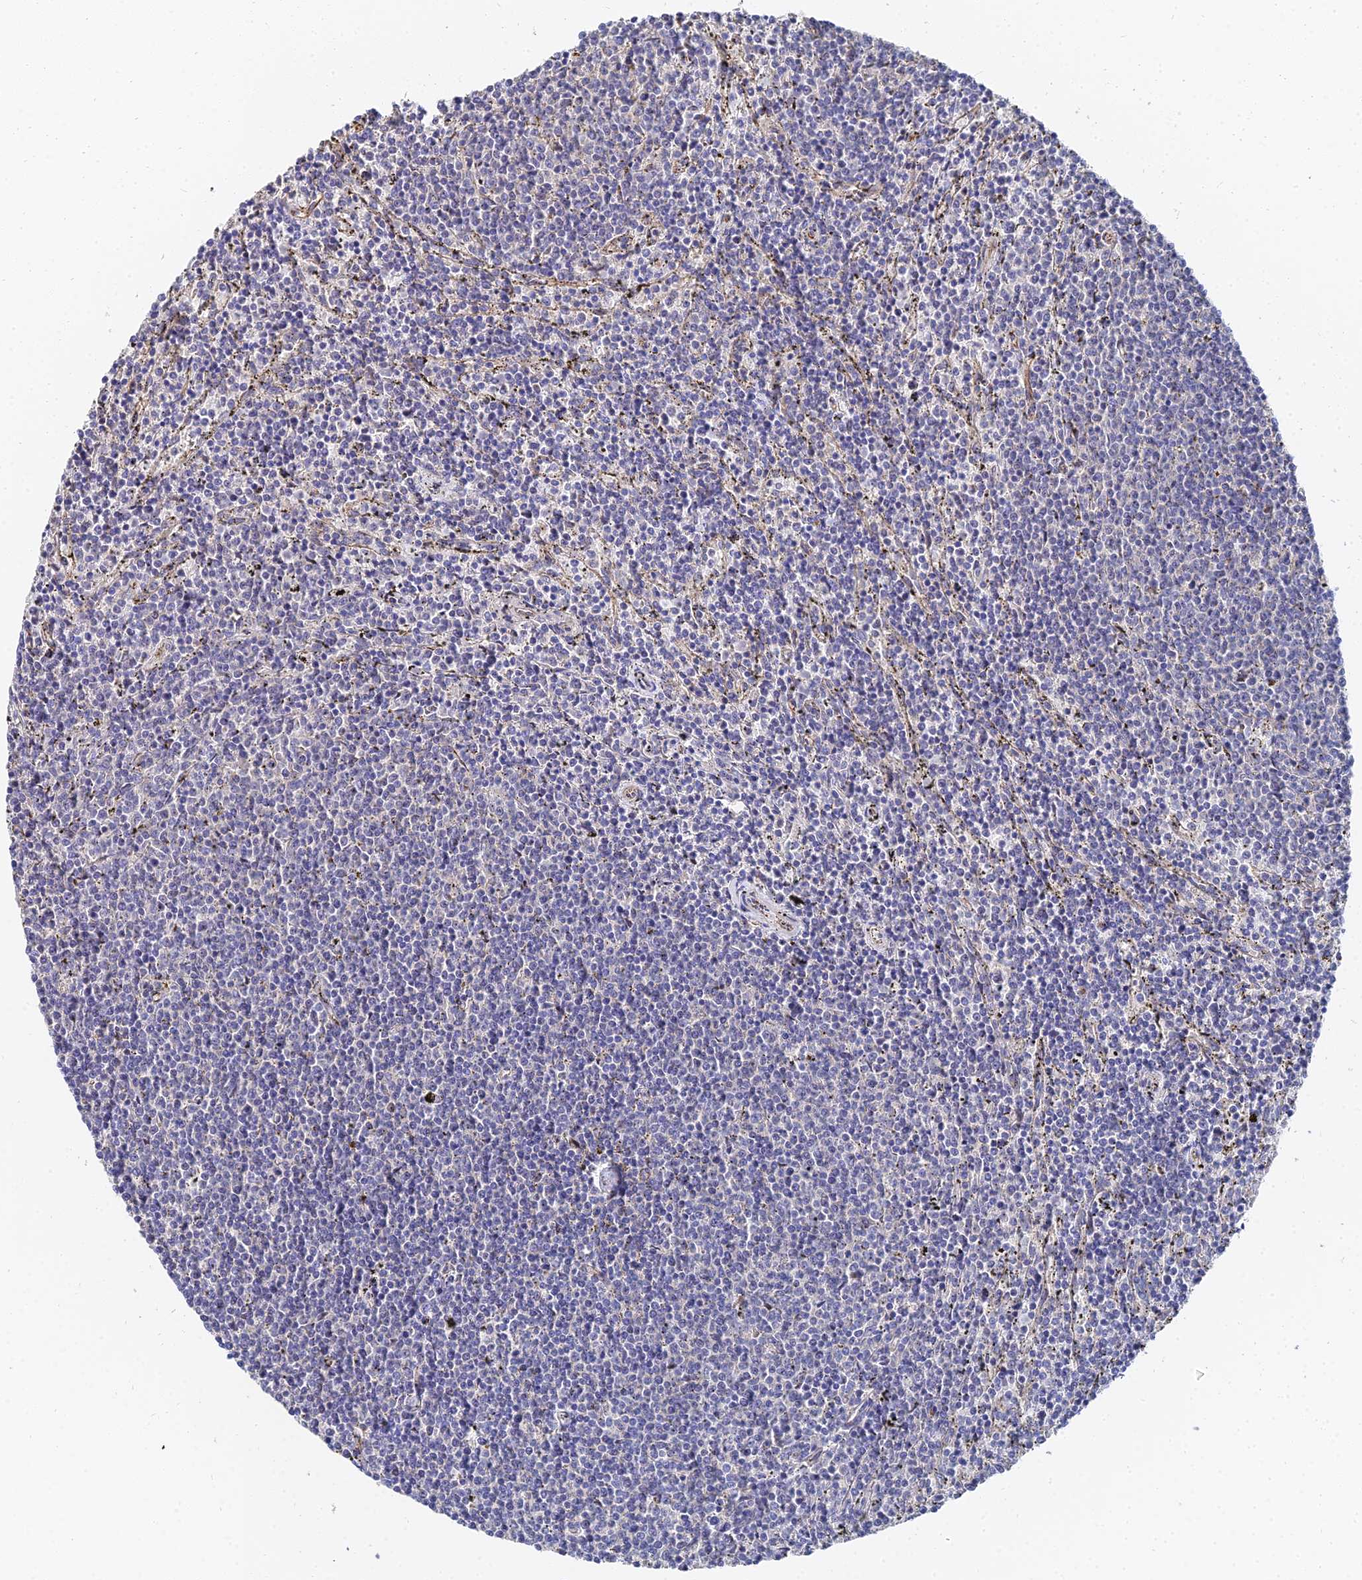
{"staining": {"intensity": "negative", "quantity": "none", "location": "none"}, "tissue": "lymphoma", "cell_type": "Tumor cells", "image_type": "cancer", "snomed": [{"axis": "morphology", "description": "Malignant lymphoma, non-Hodgkin's type, Low grade"}, {"axis": "topography", "description": "Spleen"}], "caption": "This is an immunohistochemistry micrograph of human lymphoma. There is no positivity in tumor cells.", "gene": "BORCS8", "patient": {"sex": "female", "age": 50}}